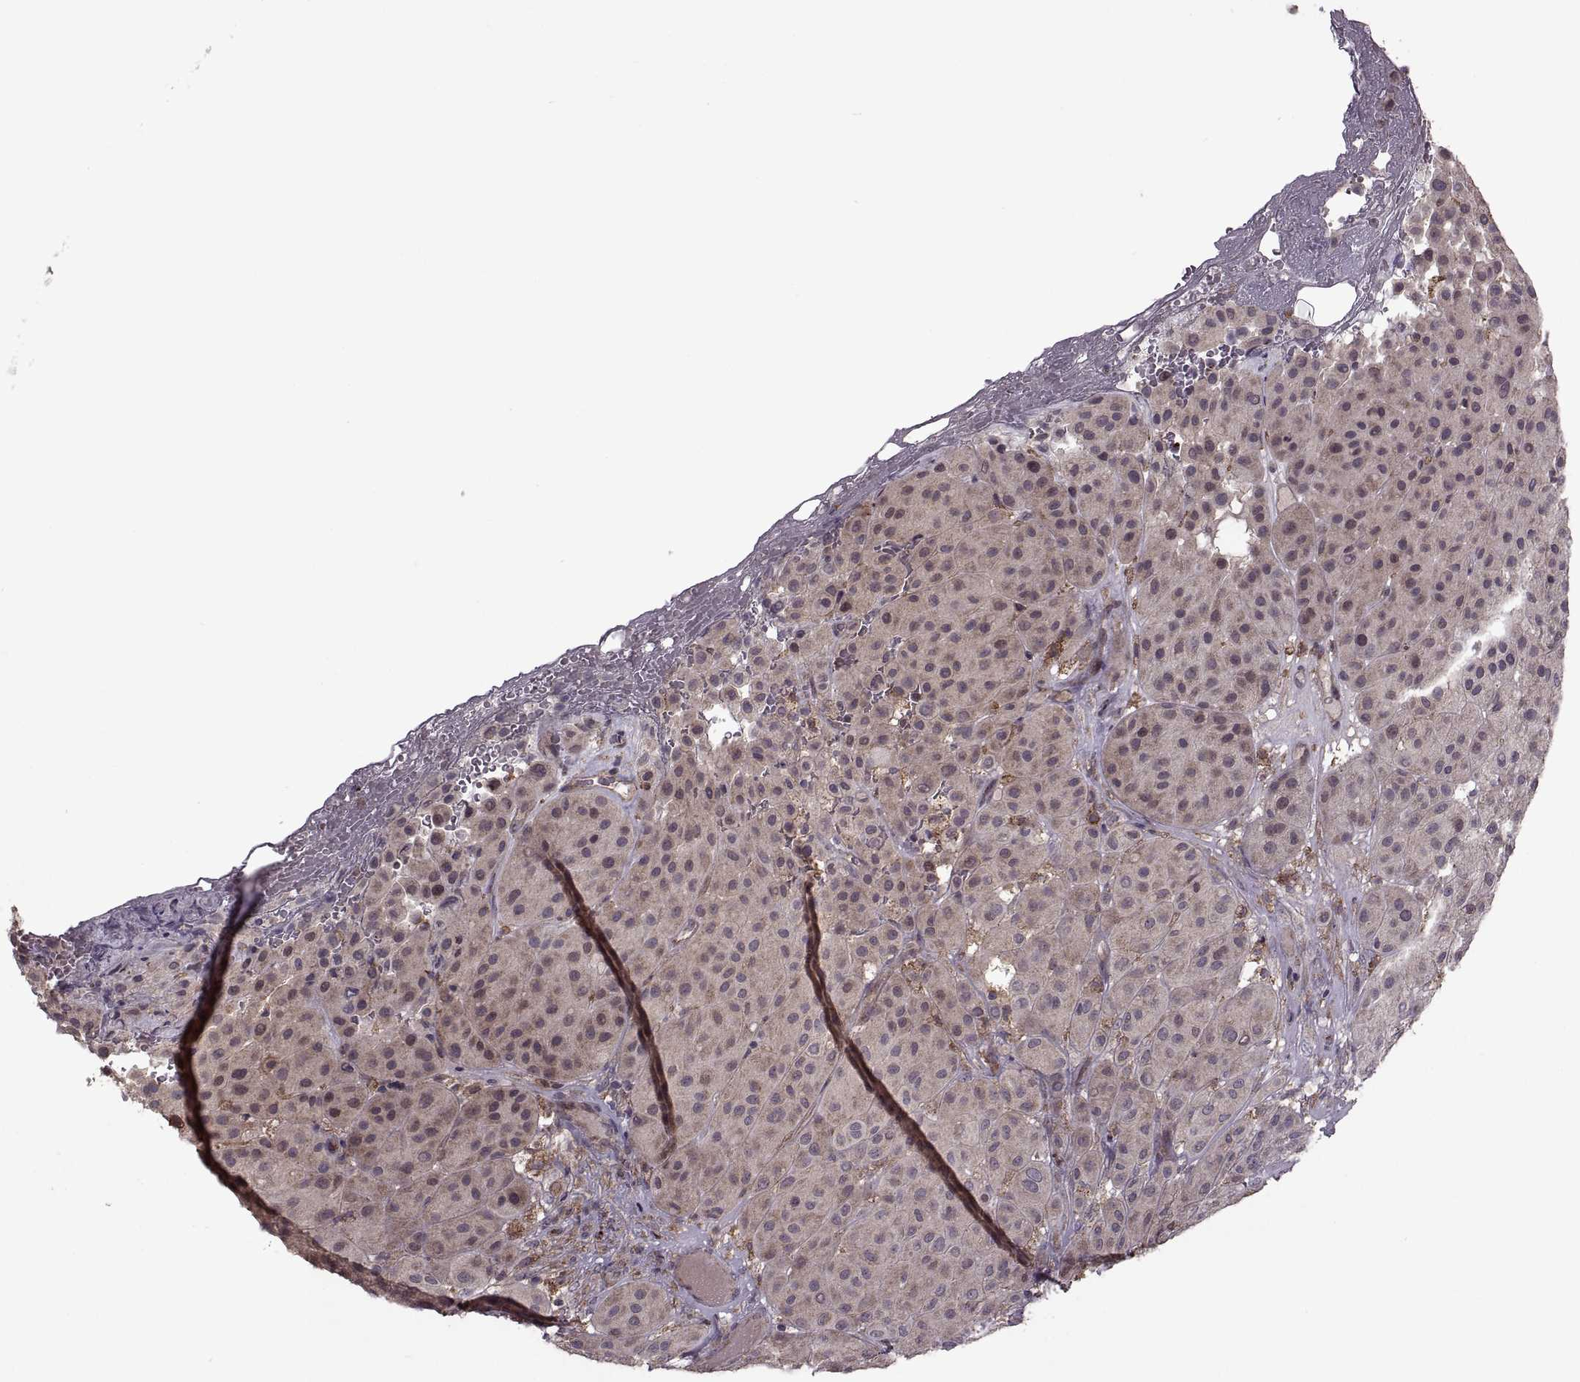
{"staining": {"intensity": "weak", "quantity": ">75%", "location": "cytoplasmic/membranous"}, "tissue": "melanoma", "cell_type": "Tumor cells", "image_type": "cancer", "snomed": [{"axis": "morphology", "description": "Malignant melanoma, Metastatic site"}, {"axis": "topography", "description": "Smooth muscle"}], "caption": "DAB immunohistochemical staining of melanoma demonstrates weak cytoplasmic/membranous protein staining in about >75% of tumor cells.", "gene": "PIERCE1", "patient": {"sex": "male", "age": 41}}